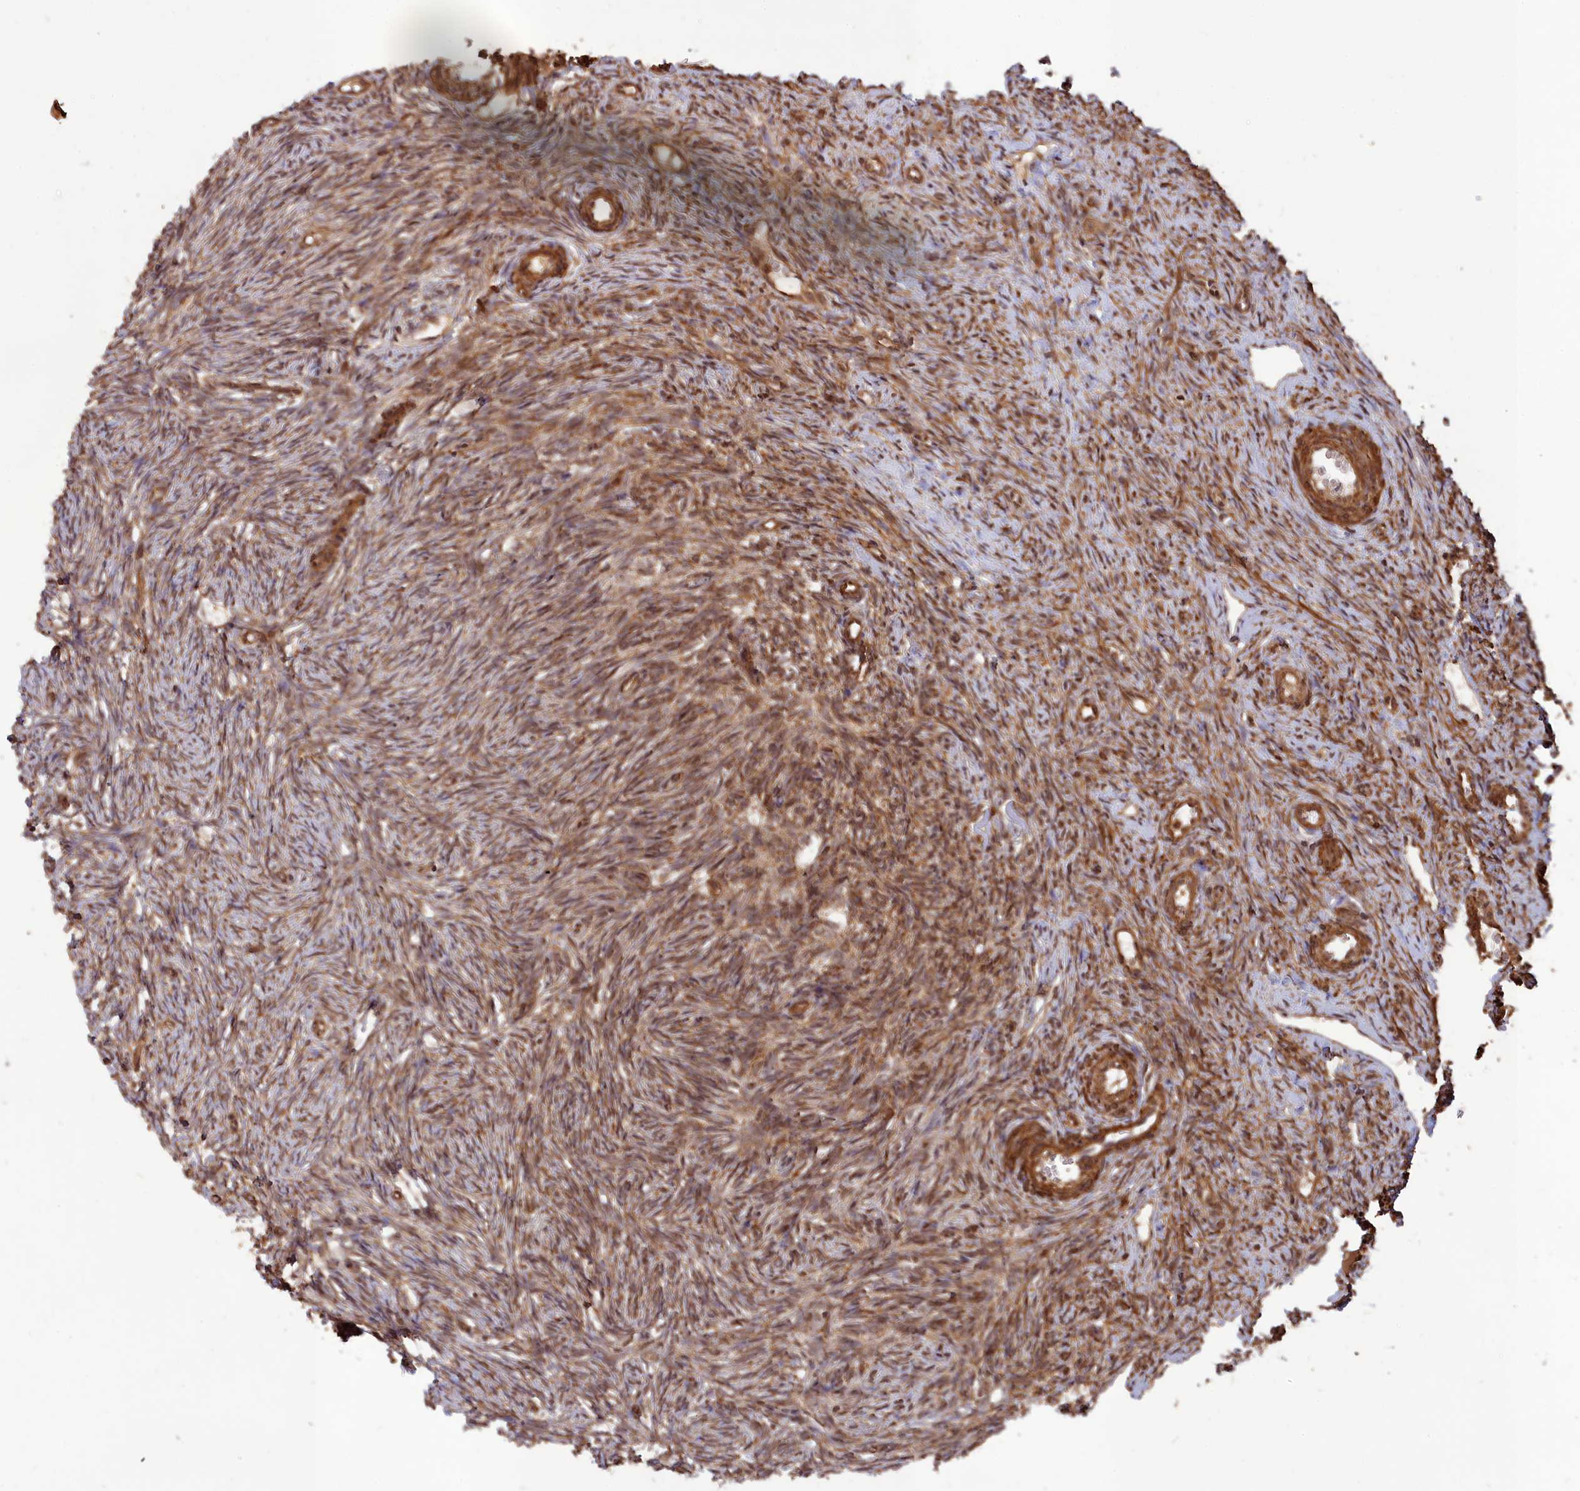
{"staining": {"intensity": "moderate", "quantity": ">75%", "location": "cytoplasmic/membranous"}, "tissue": "ovary", "cell_type": "Ovarian stroma cells", "image_type": "normal", "snomed": [{"axis": "morphology", "description": "Normal tissue, NOS"}, {"axis": "topography", "description": "Ovary"}], "caption": "This photomicrograph exhibits IHC staining of benign ovary, with medium moderate cytoplasmic/membranous positivity in about >75% of ovarian stroma cells.", "gene": "CCDC174", "patient": {"sex": "female", "age": 51}}